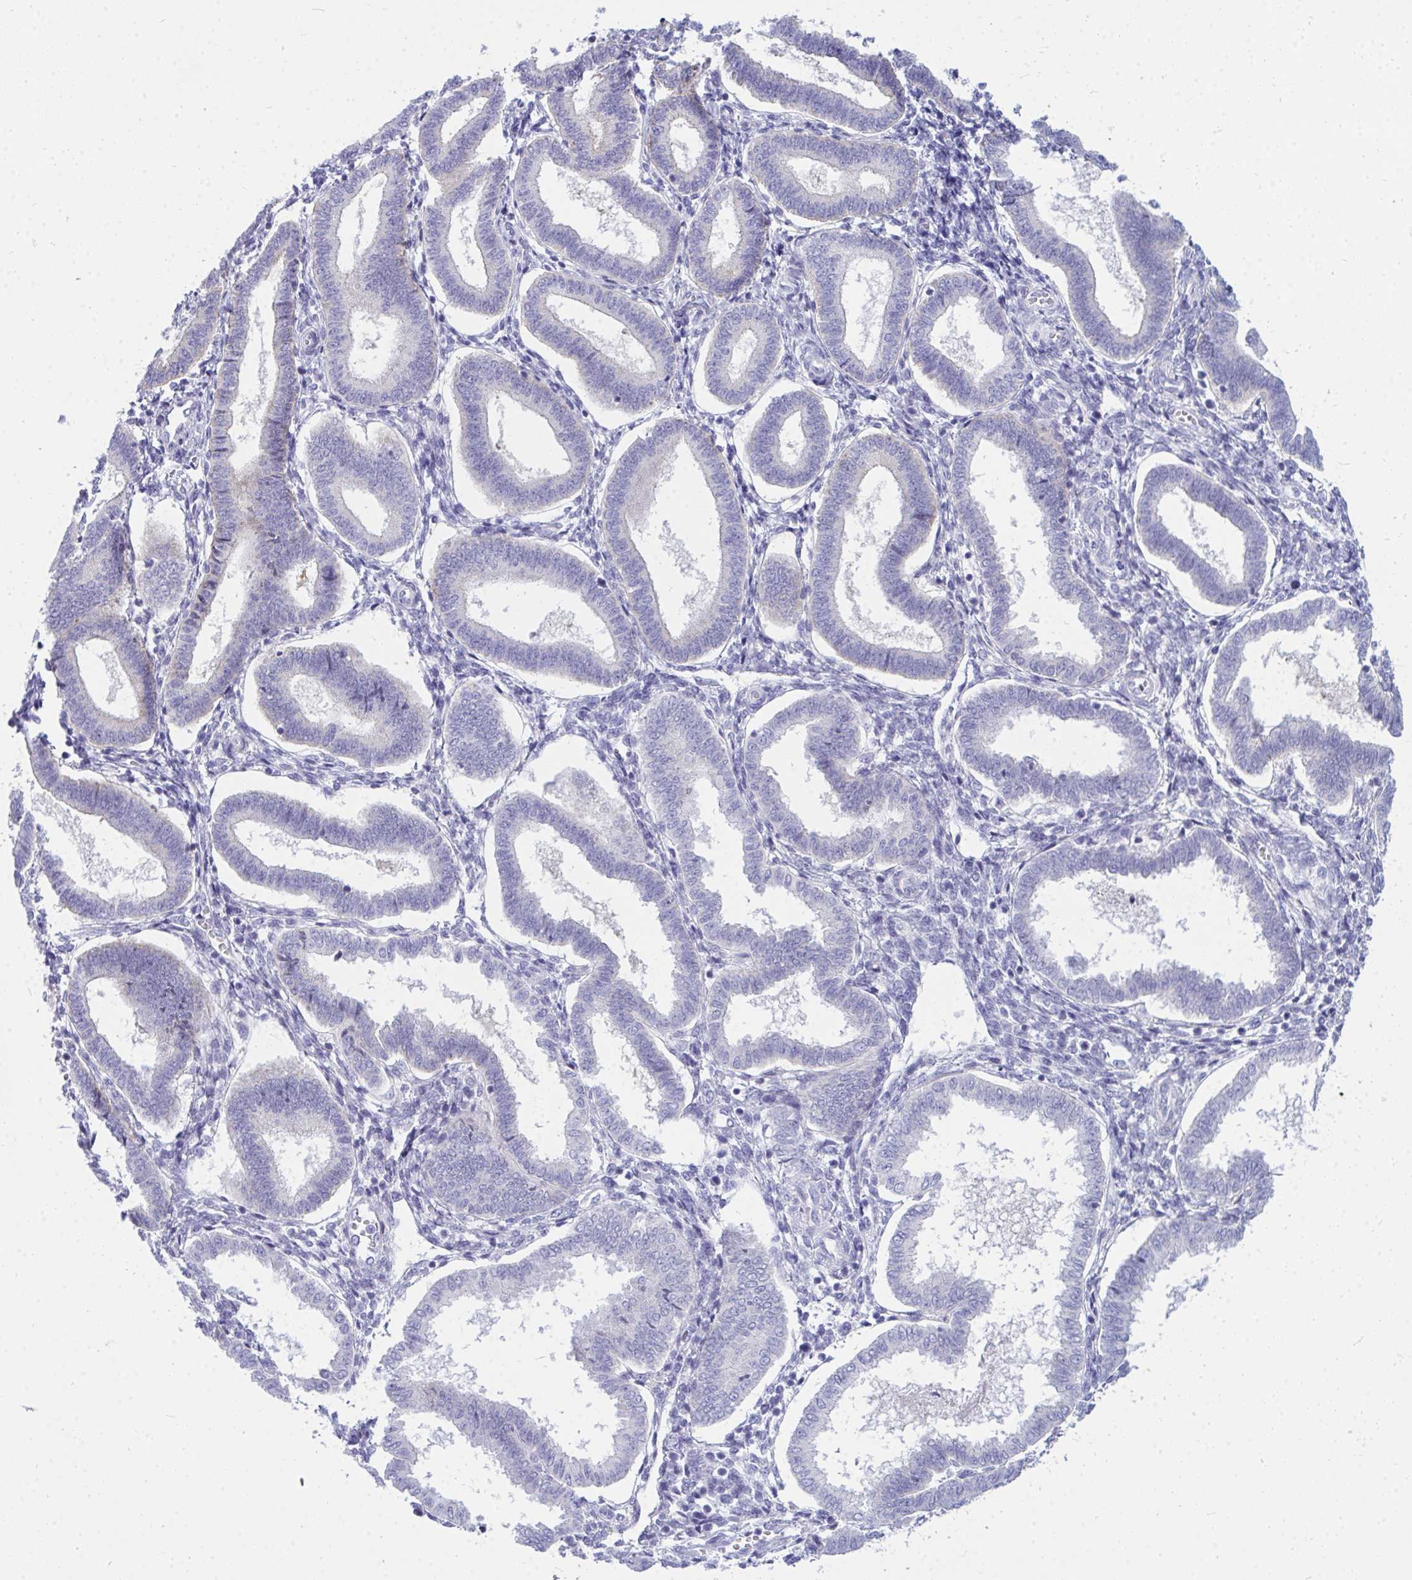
{"staining": {"intensity": "negative", "quantity": "none", "location": "none"}, "tissue": "endometrium", "cell_type": "Cells in endometrial stroma", "image_type": "normal", "snomed": [{"axis": "morphology", "description": "Normal tissue, NOS"}, {"axis": "topography", "description": "Endometrium"}], "caption": "Immunohistochemistry micrograph of benign human endometrium stained for a protein (brown), which shows no staining in cells in endometrial stroma. Brightfield microscopy of immunohistochemistry stained with DAB (3,3'-diaminobenzidine) (brown) and hematoxylin (blue), captured at high magnification.", "gene": "ZSCAN25", "patient": {"sex": "female", "age": 24}}